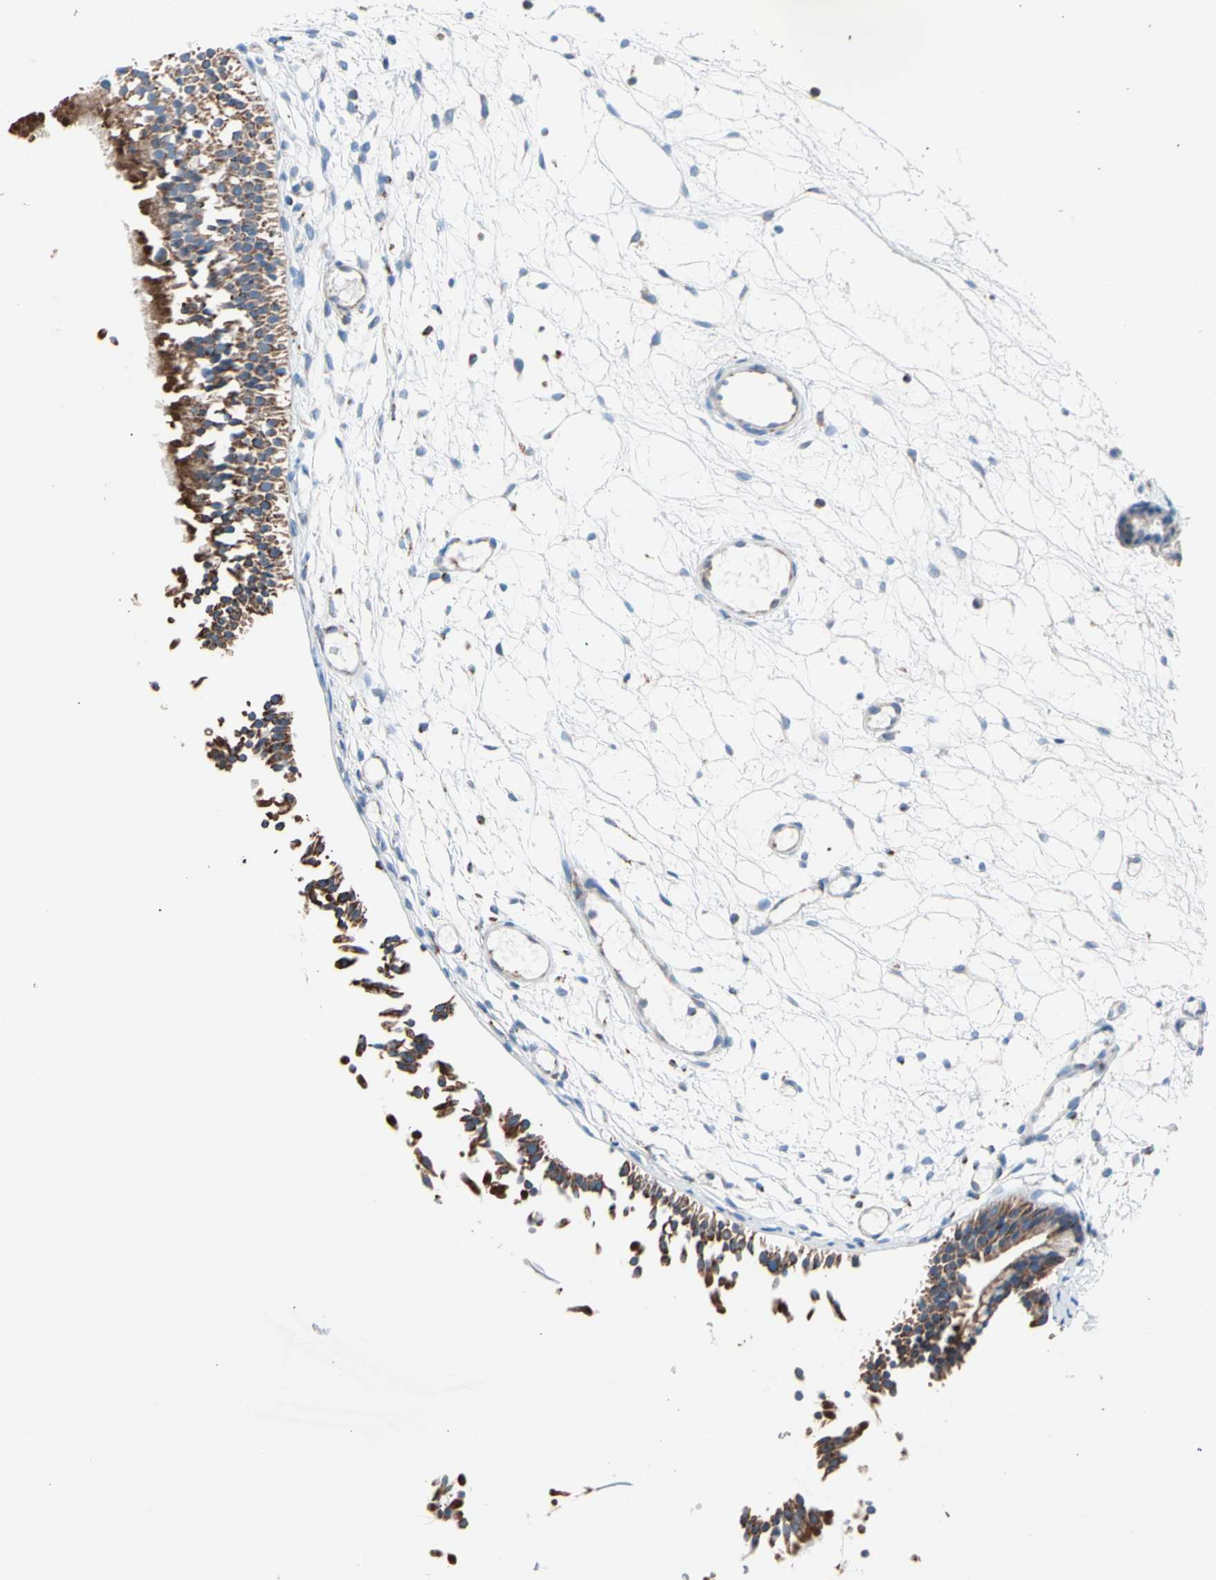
{"staining": {"intensity": "moderate", "quantity": ">75%", "location": "cytoplasmic/membranous"}, "tissue": "nasopharynx", "cell_type": "Respiratory epithelial cells", "image_type": "normal", "snomed": [{"axis": "morphology", "description": "Normal tissue, NOS"}, {"axis": "topography", "description": "Nasopharynx"}], "caption": "Brown immunohistochemical staining in benign human nasopharynx reveals moderate cytoplasmic/membranous expression in about >75% of respiratory epithelial cells. The protein of interest is stained brown, and the nuclei are stained in blue (DAB IHC with brightfield microscopy, high magnification).", "gene": "HK1", "patient": {"sex": "female", "age": 54}}